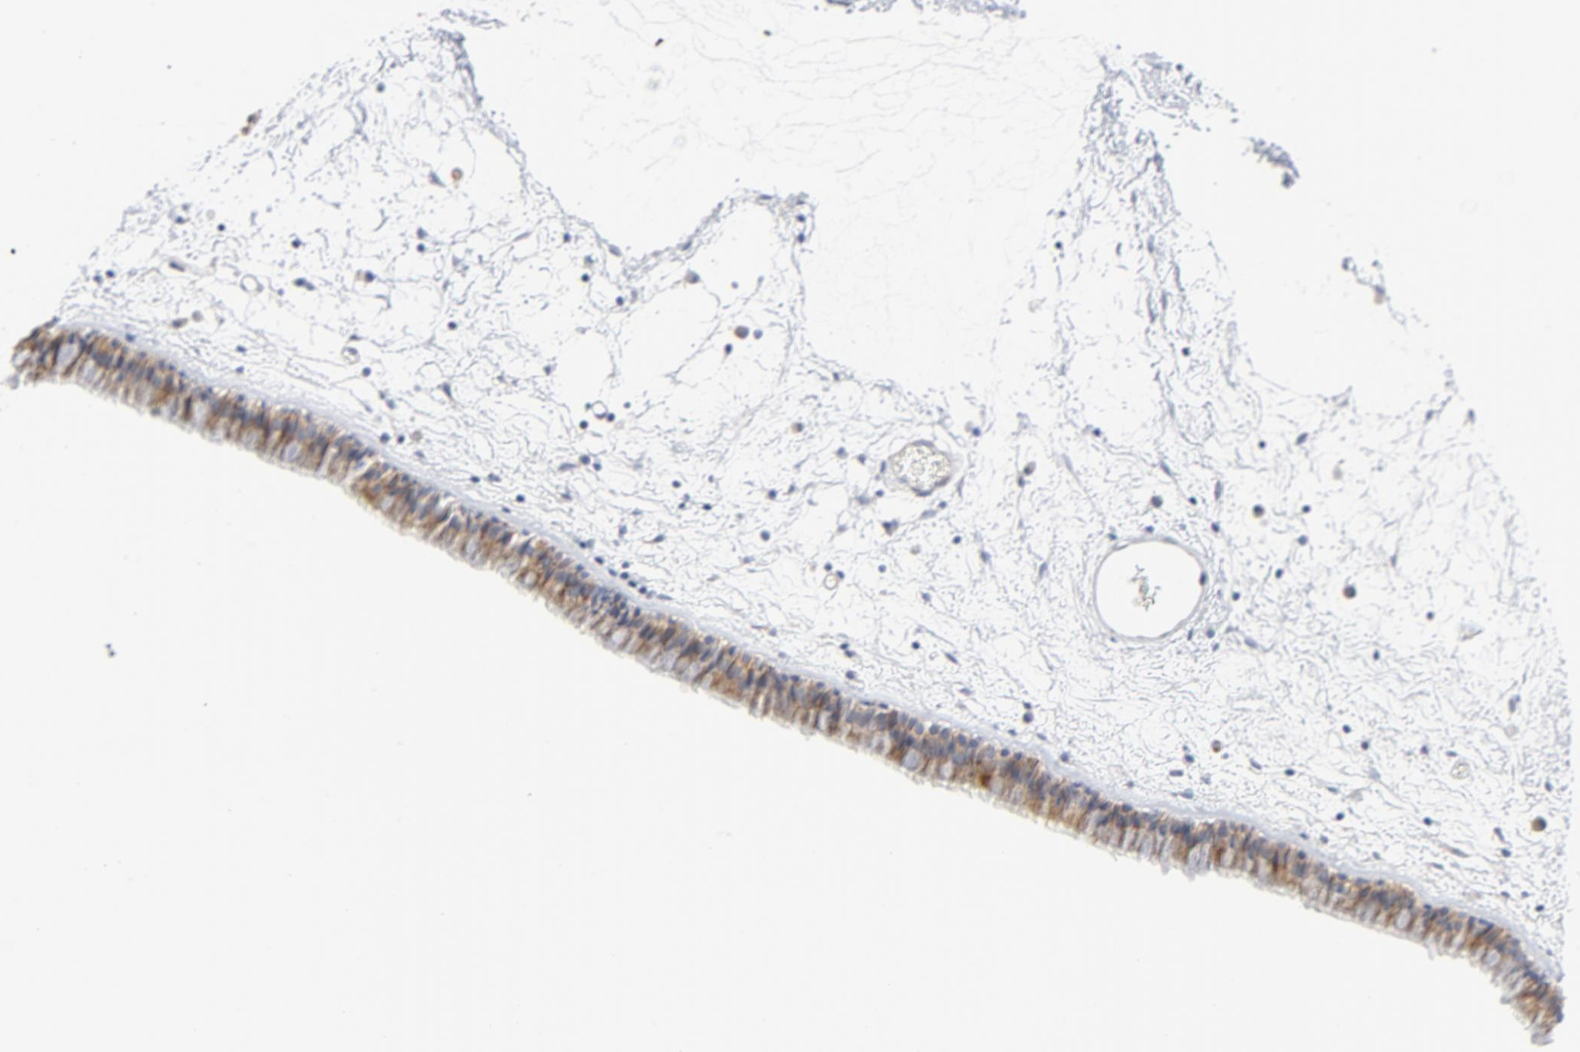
{"staining": {"intensity": "moderate", "quantity": ">75%", "location": "cytoplasmic/membranous"}, "tissue": "nasopharynx", "cell_type": "Respiratory epithelial cells", "image_type": "normal", "snomed": [{"axis": "morphology", "description": "Normal tissue, NOS"}, {"axis": "morphology", "description": "Inflammation, NOS"}, {"axis": "topography", "description": "Nasopharynx"}], "caption": "Moderate cytoplasmic/membranous staining for a protein is present in about >75% of respiratory epithelial cells of benign nasopharynx using immunohistochemistry (IHC).", "gene": "BAD", "patient": {"sex": "male", "age": 48}}